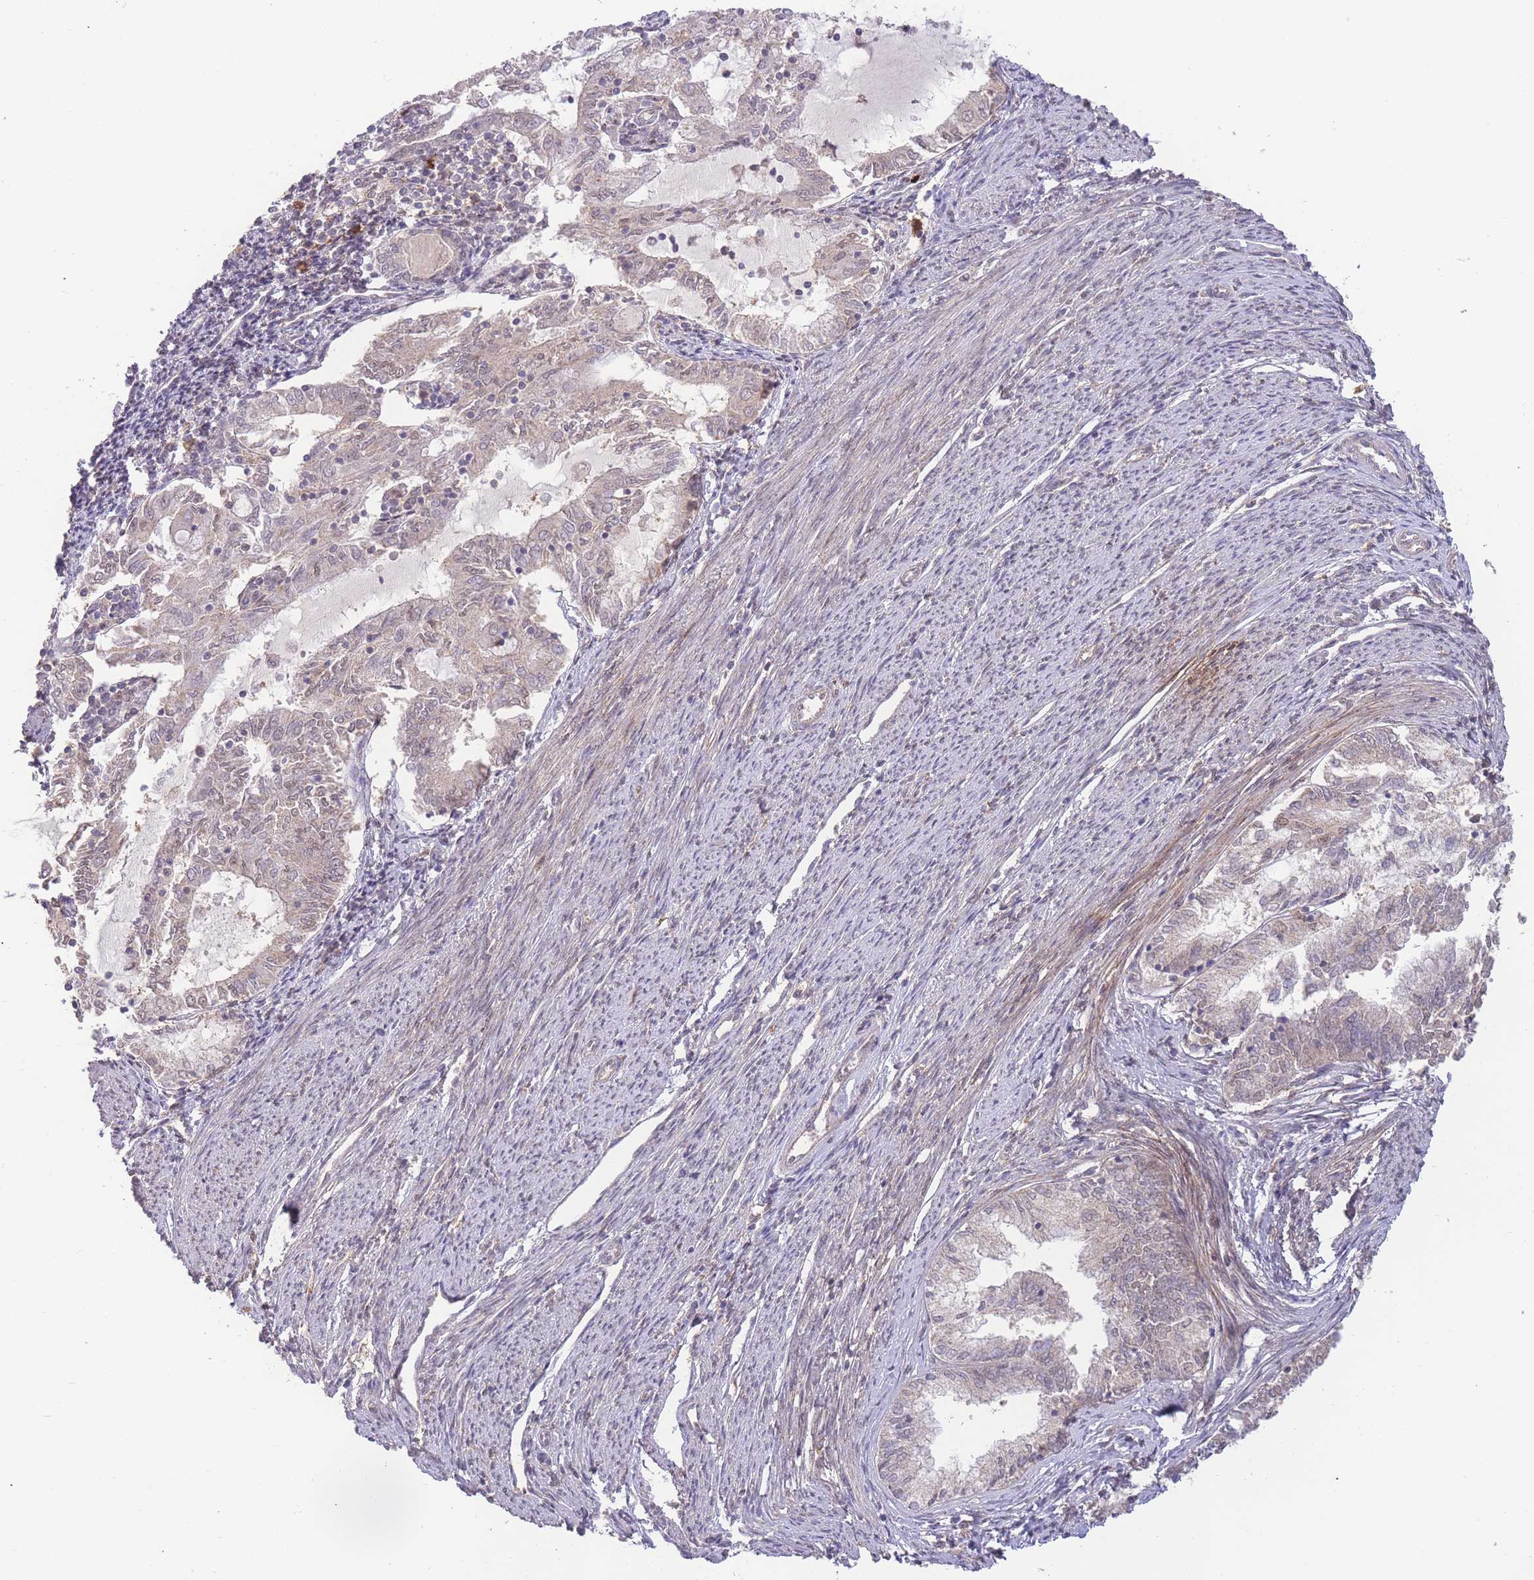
{"staining": {"intensity": "negative", "quantity": "none", "location": "none"}, "tissue": "endometrial cancer", "cell_type": "Tumor cells", "image_type": "cancer", "snomed": [{"axis": "morphology", "description": "Adenocarcinoma, NOS"}, {"axis": "topography", "description": "Endometrium"}], "caption": "Tumor cells are negative for protein expression in human endometrial cancer.", "gene": "RNF144B", "patient": {"sex": "female", "age": 79}}